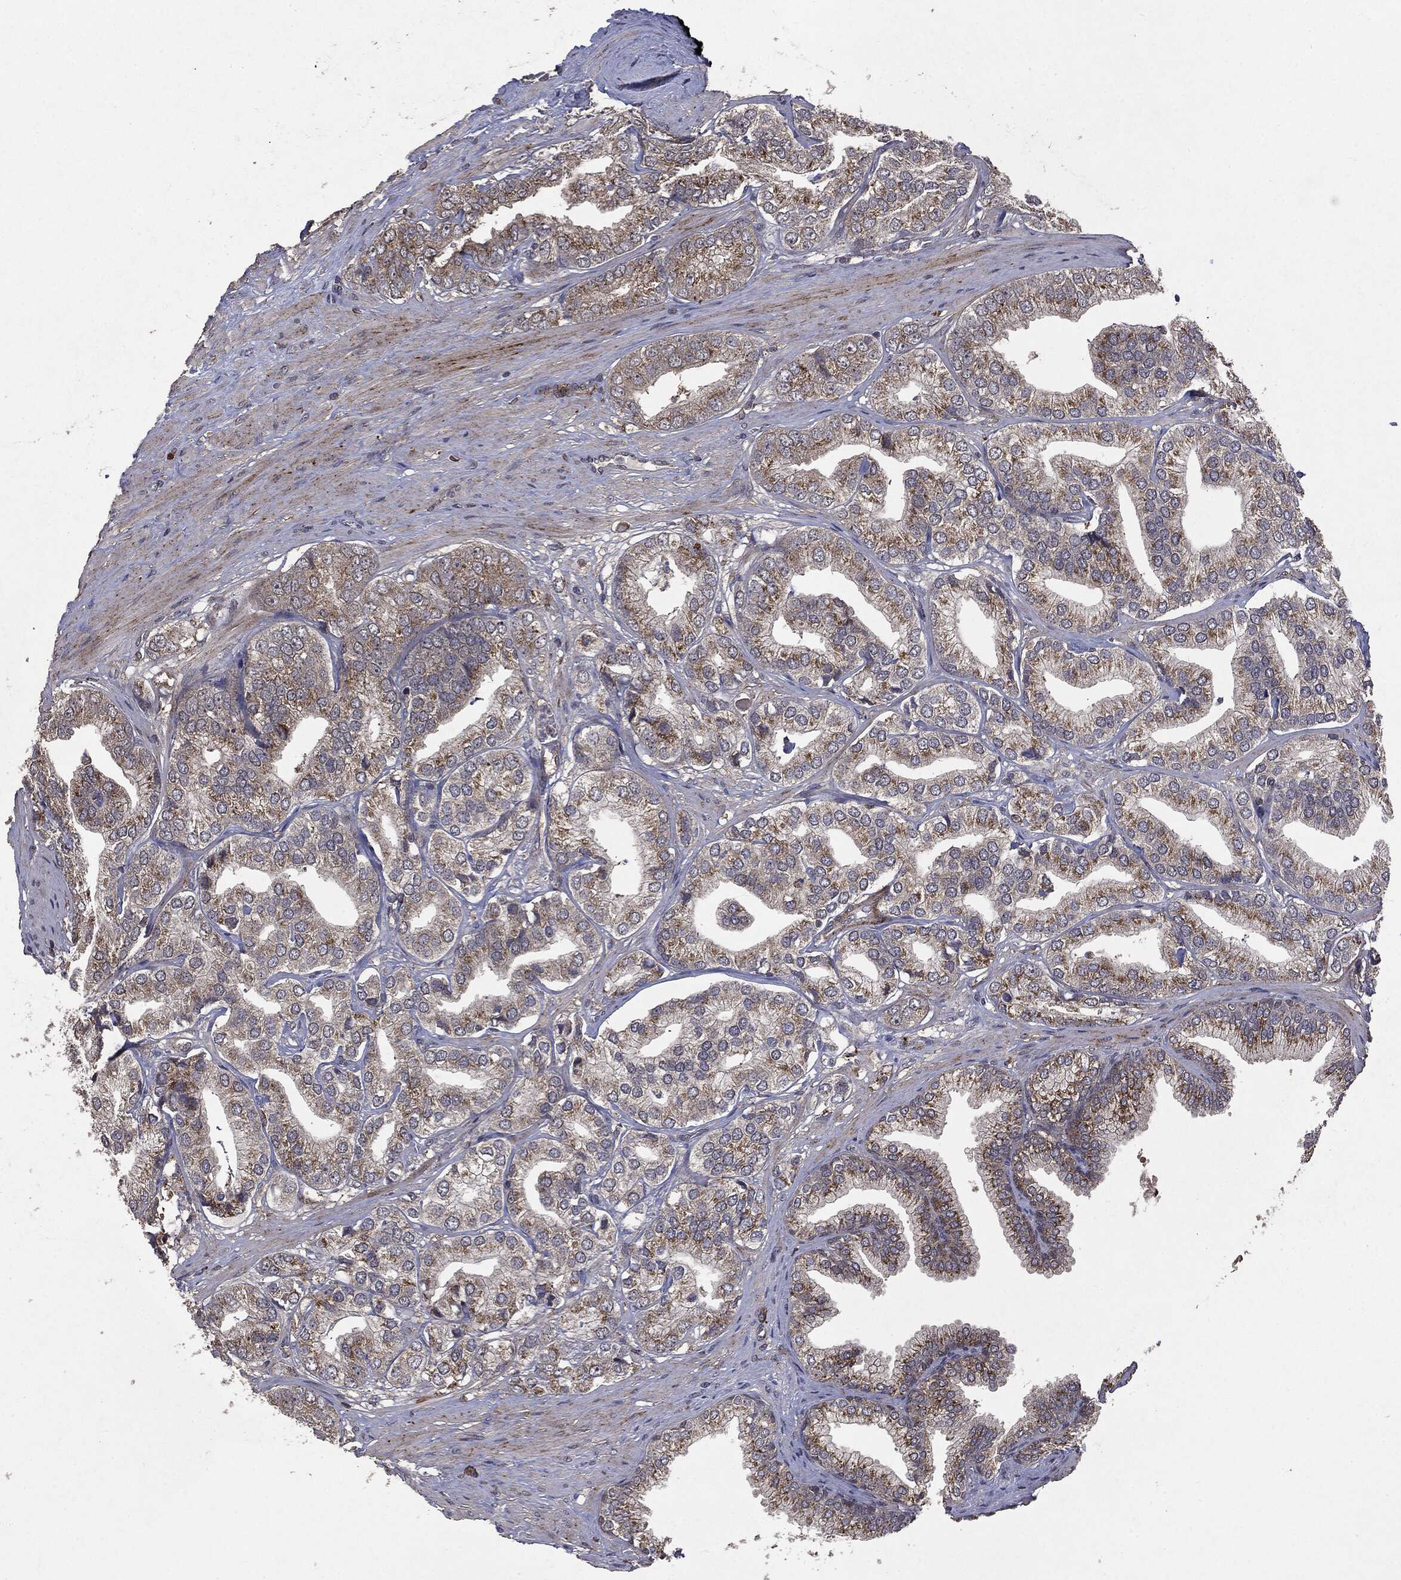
{"staining": {"intensity": "moderate", "quantity": "<25%", "location": "cytoplasmic/membranous"}, "tissue": "prostate cancer", "cell_type": "Tumor cells", "image_type": "cancer", "snomed": [{"axis": "morphology", "description": "Adenocarcinoma, High grade"}, {"axis": "topography", "description": "Prostate"}], "caption": "Protein expression analysis of prostate adenocarcinoma (high-grade) demonstrates moderate cytoplasmic/membranous staining in approximately <25% of tumor cells.", "gene": "PTEN", "patient": {"sex": "male", "age": 58}}